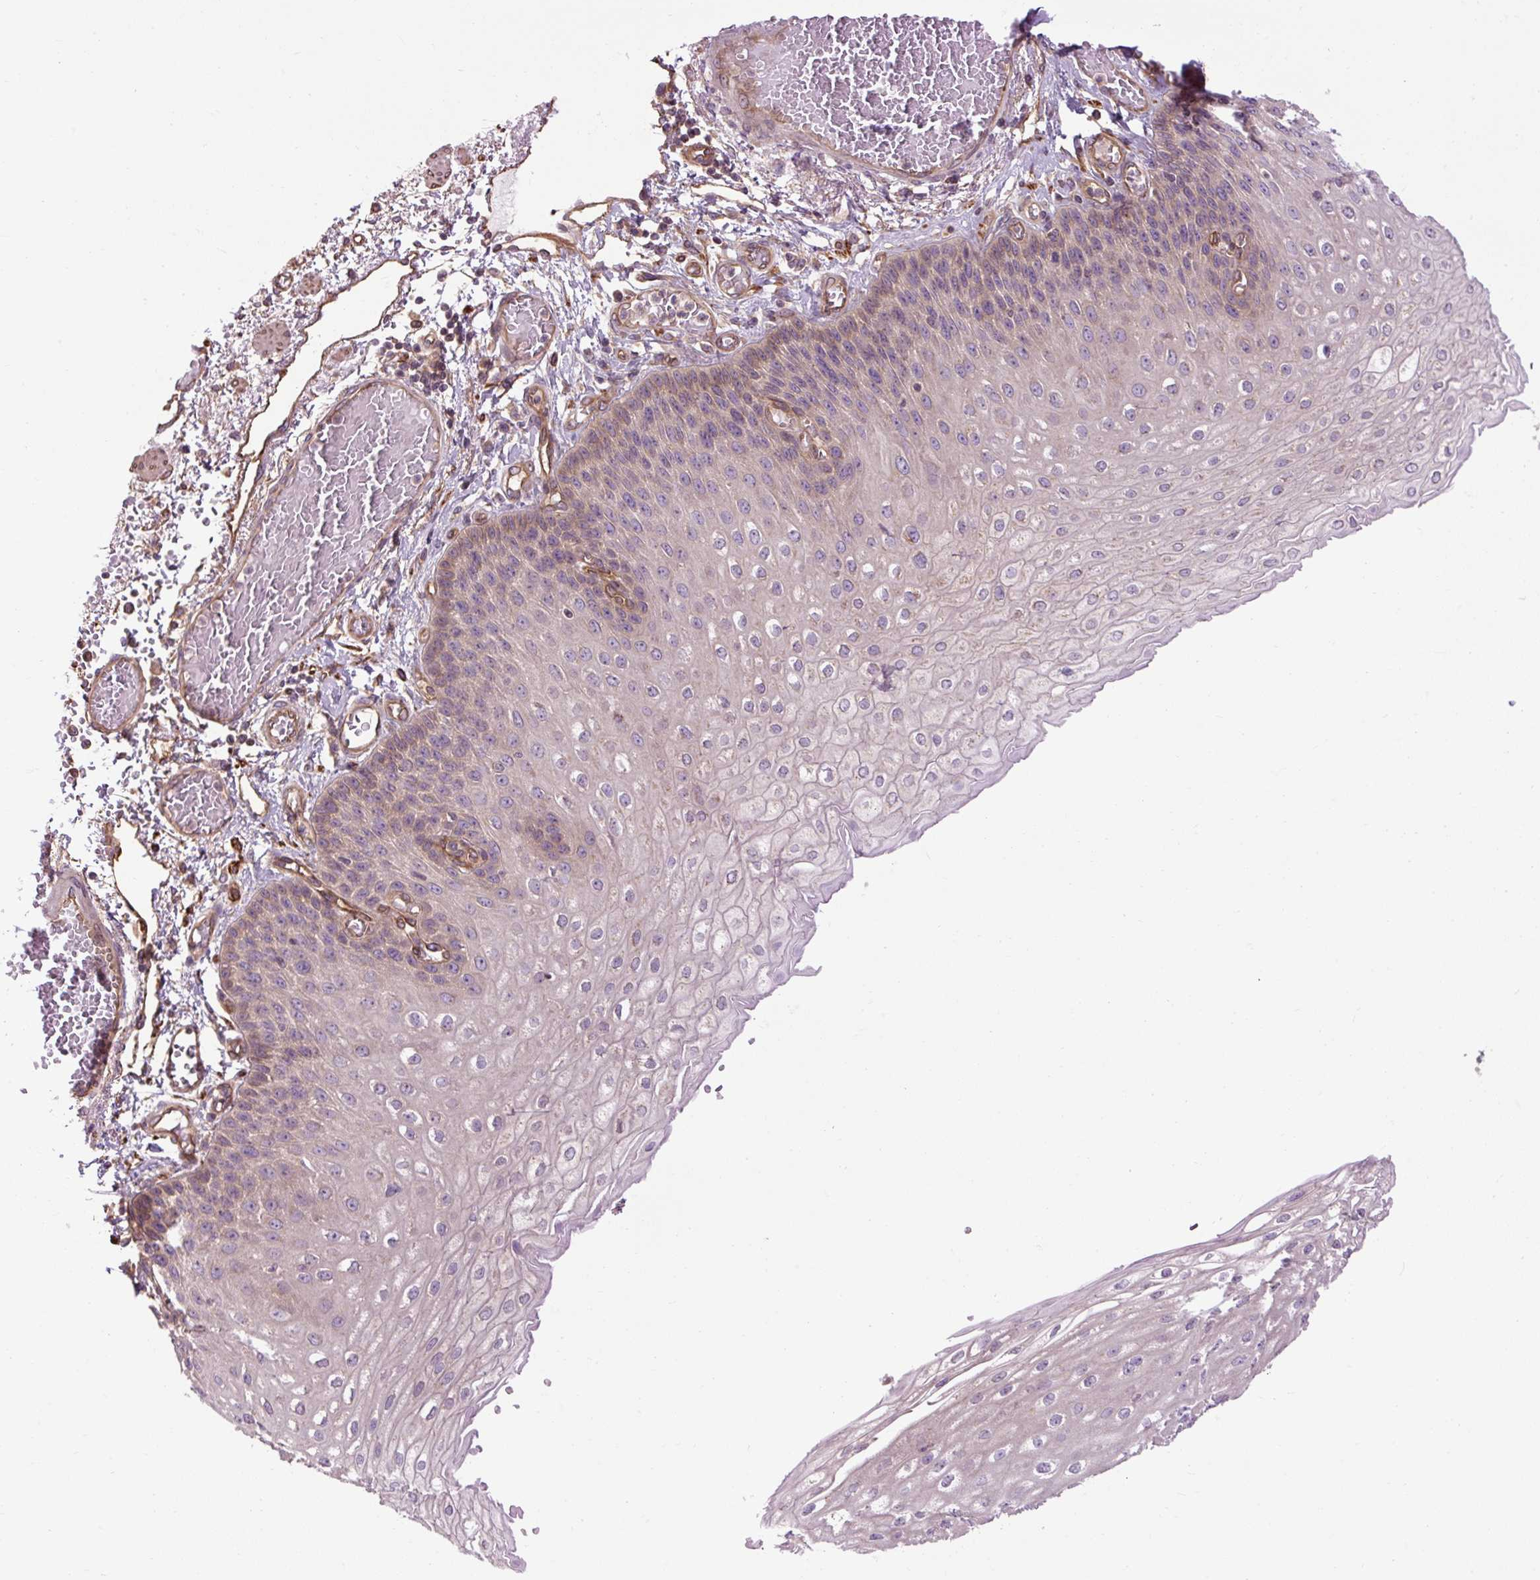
{"staining": {"intensity": "weak", "quantity": "25%-75%", "location": "cytoplasmic/membranous"}, "tissue": "esophagus", "cell_type": "Squamous epithelial cells", "image_type": "normal", "snomed": [{"axis": "morphology", "description": "Normal tissue, NOS"}, {"axis": "morphology", "description": "Adenocarcinoma, NOS"}, {"axis": "topography", "description": "Esophagus"}], "caption": "Immunohistochemical staining of unremarkable esophagus shows low levels of weak cytoplasmic/membranous staining in about 25%-75% of squamous epithelial cells. Using DAB (3,3'-diaminobenzidine) (brown) and hematoxylin (blue) stains, captured at high magnification using brightfield microscopy.", "gene": "CCDC93", "patient": {"sex": "male", "age": 81}}